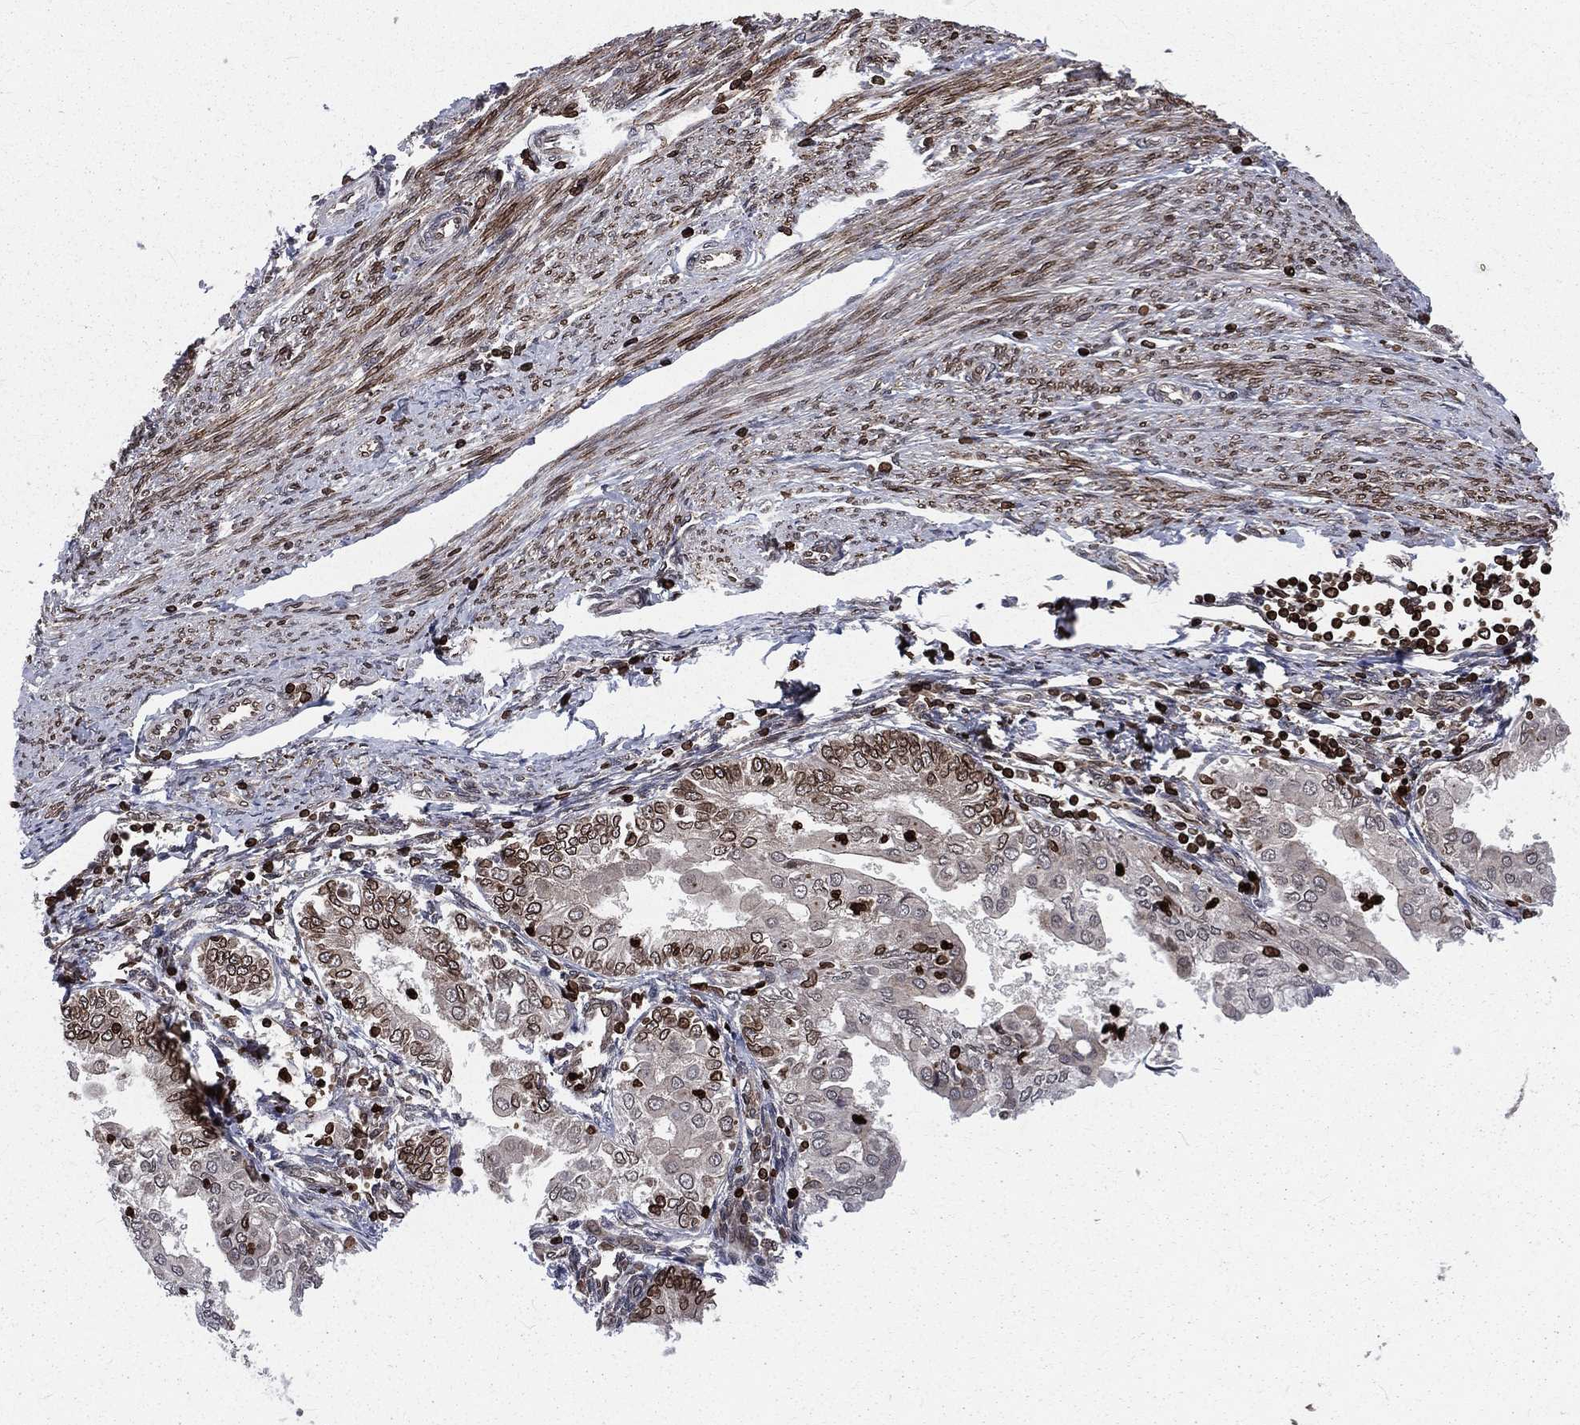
{"staining": {"intensity": "moderate", "quantity": "<25%", "location": "cytoplasmic/membranous,nuclear"}, "tissue": "endometrial cancer", "cell_type": "Tumor cells", "image_type": "cancer", "snomed": [{"axis": "morphology", "description": "Adenocarcinoma, NOS"}, {"axis": "topography", "description": "Endometrium"}], "caption": "Immunohistochemical staining of adenocarcinoma (endometrial) displays low levels of moderate cytoplasmic/membranous and nuclear staining in approximately <25% of tumor cells.", "gene": "LBR", "patient": {"sex": "female", "age": 68}}